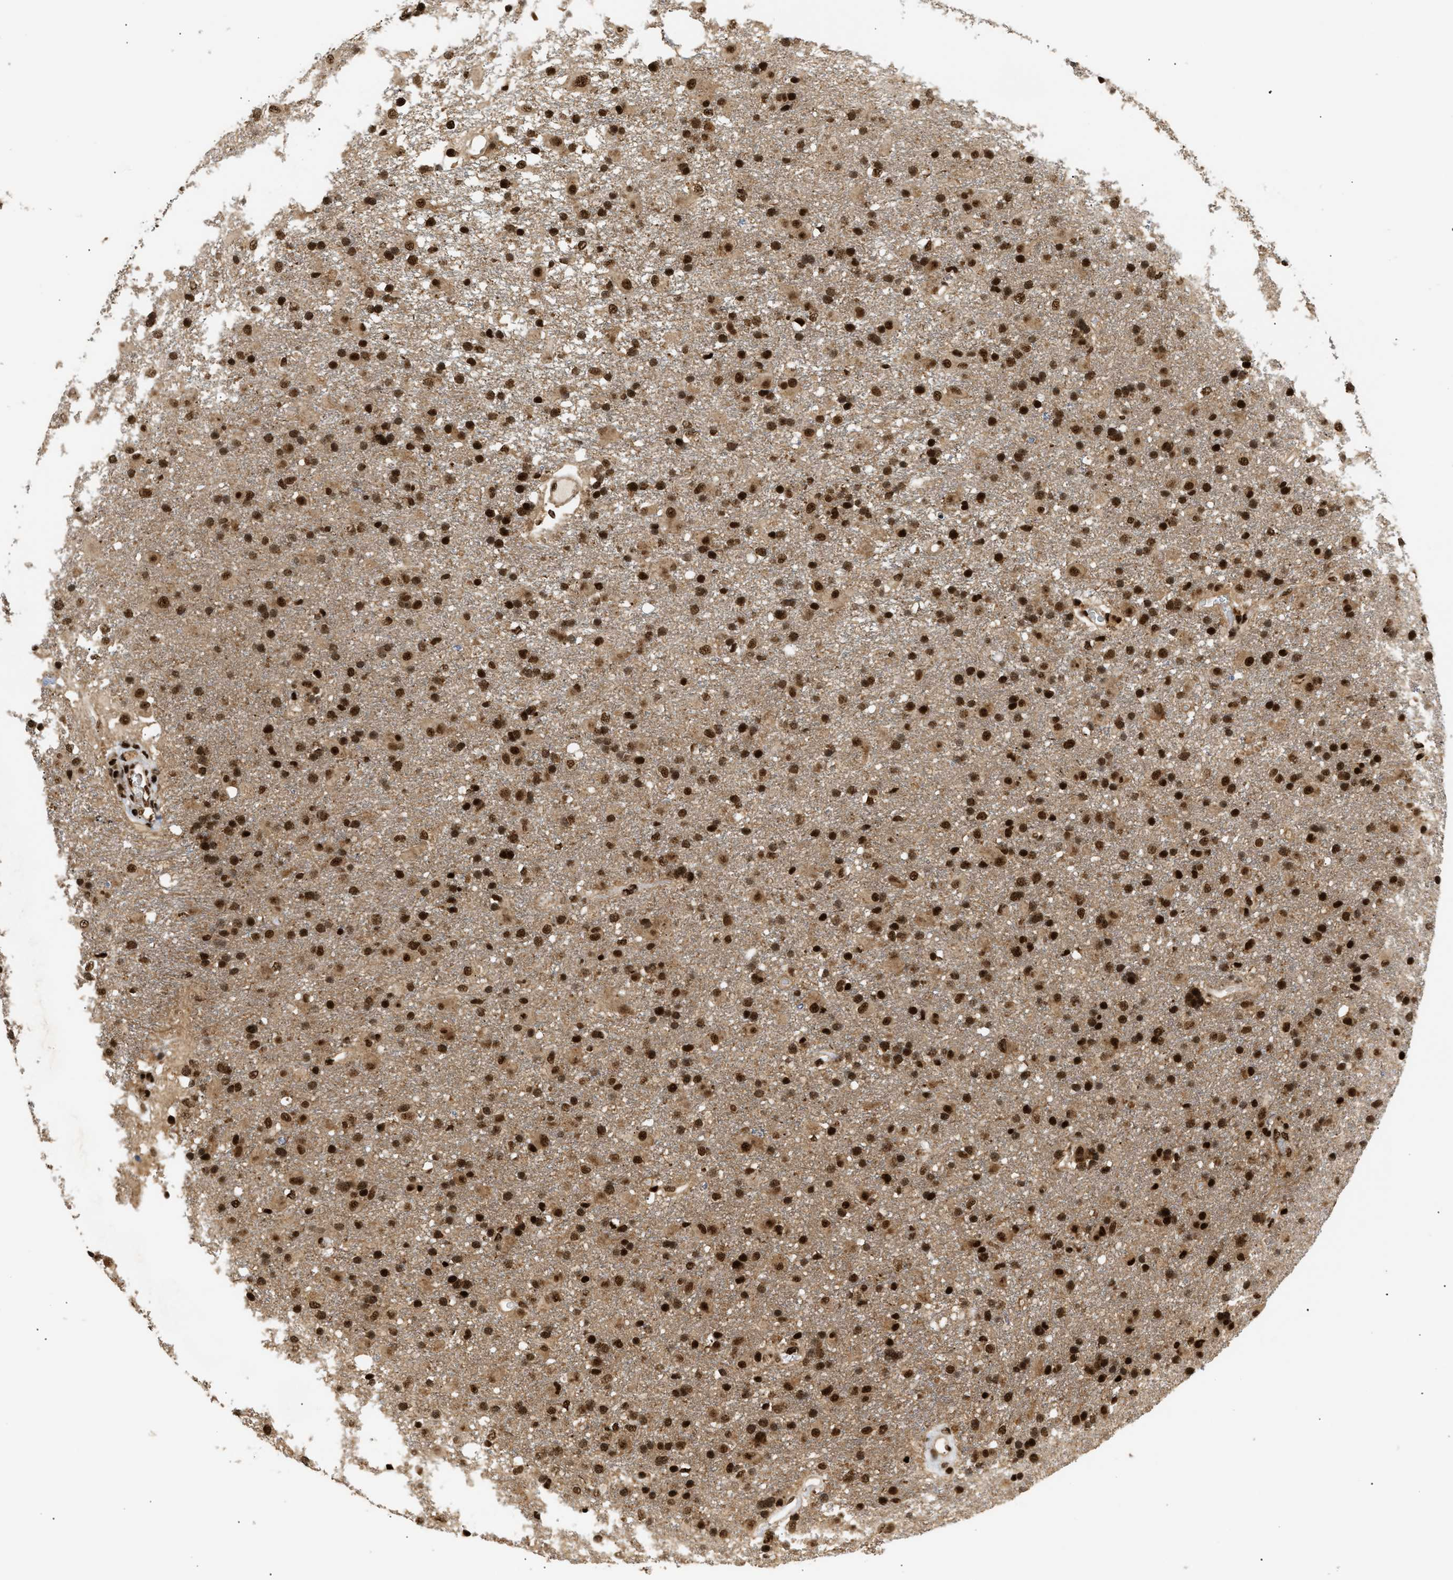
{"staining": {"intensity": "strong", "quantity": ">75%", "location": "nuclear"}, "tissue": "glioma", "cell_type": "Tumor cells", "image_type": "cancer", "snomed": [{"axis": "morphology", "description": "Glioma, malignant, Low grade"}, {"axis": "topography", "description": "Brain"}], "caption": "Protein staining displays strong nuclear positivity in about >75% of tumor cells in glioma.", "gene": "RBM5", "patient": {"sex": "male", "age": 65}}